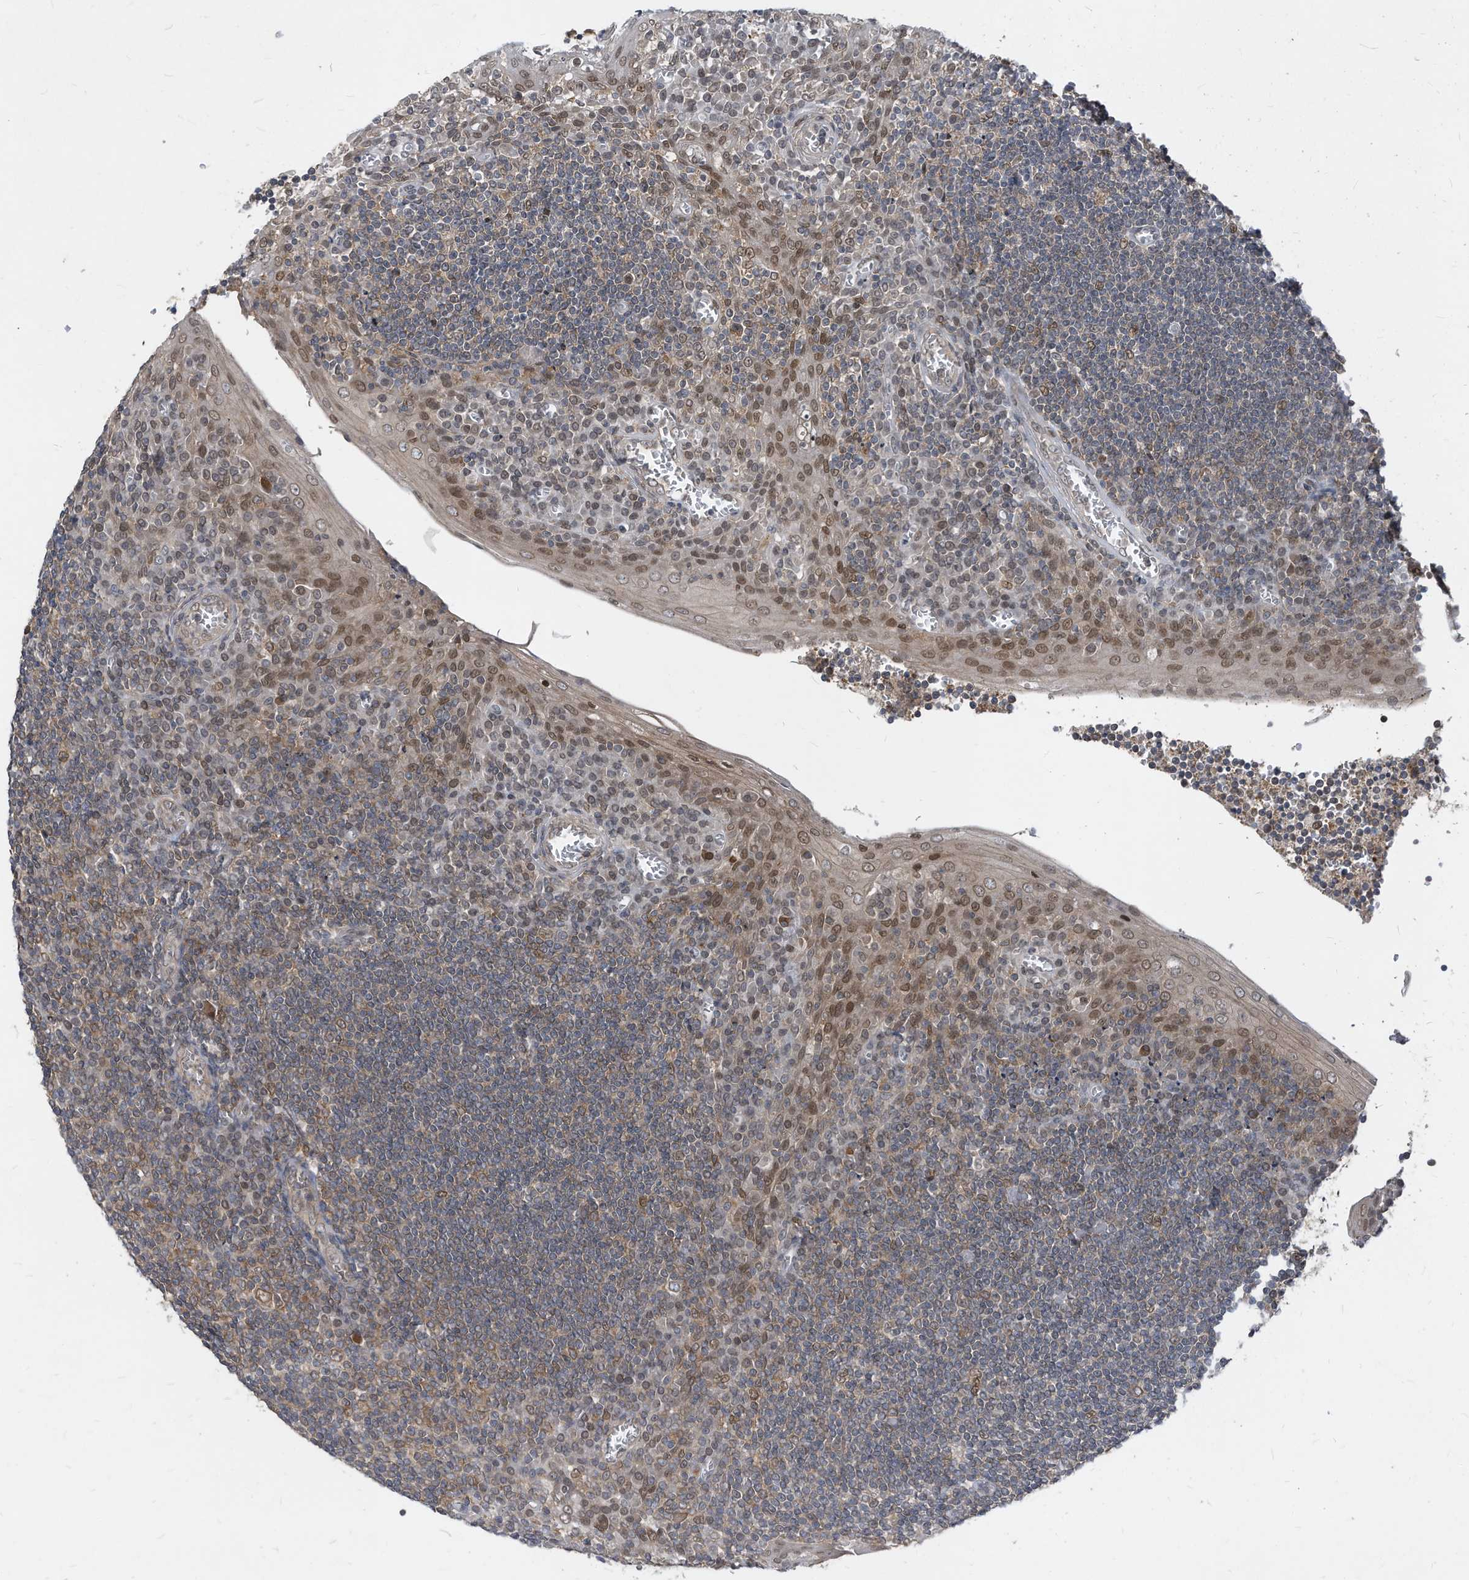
{"staining": {"intensity": "moderate", "quantity": ">75%", "location": "cytoplasmic/membranous"}, "tissue": "tonsil", "cell_type": "Germinal center cells", "image_type": "normal", "snomed": [{"axis": "morphology", "description": "Normal tissue, NOS"}, {"axis": "topography", "description": "Tonsil"}], "caption": "Protein analysis of unremarkable tonsil shows moderate cytoplasmic/membranous positivity in about >75% of germinal center cells.", "gene": "KPNB1", "patient": {"sex": "male", "age": 27}}